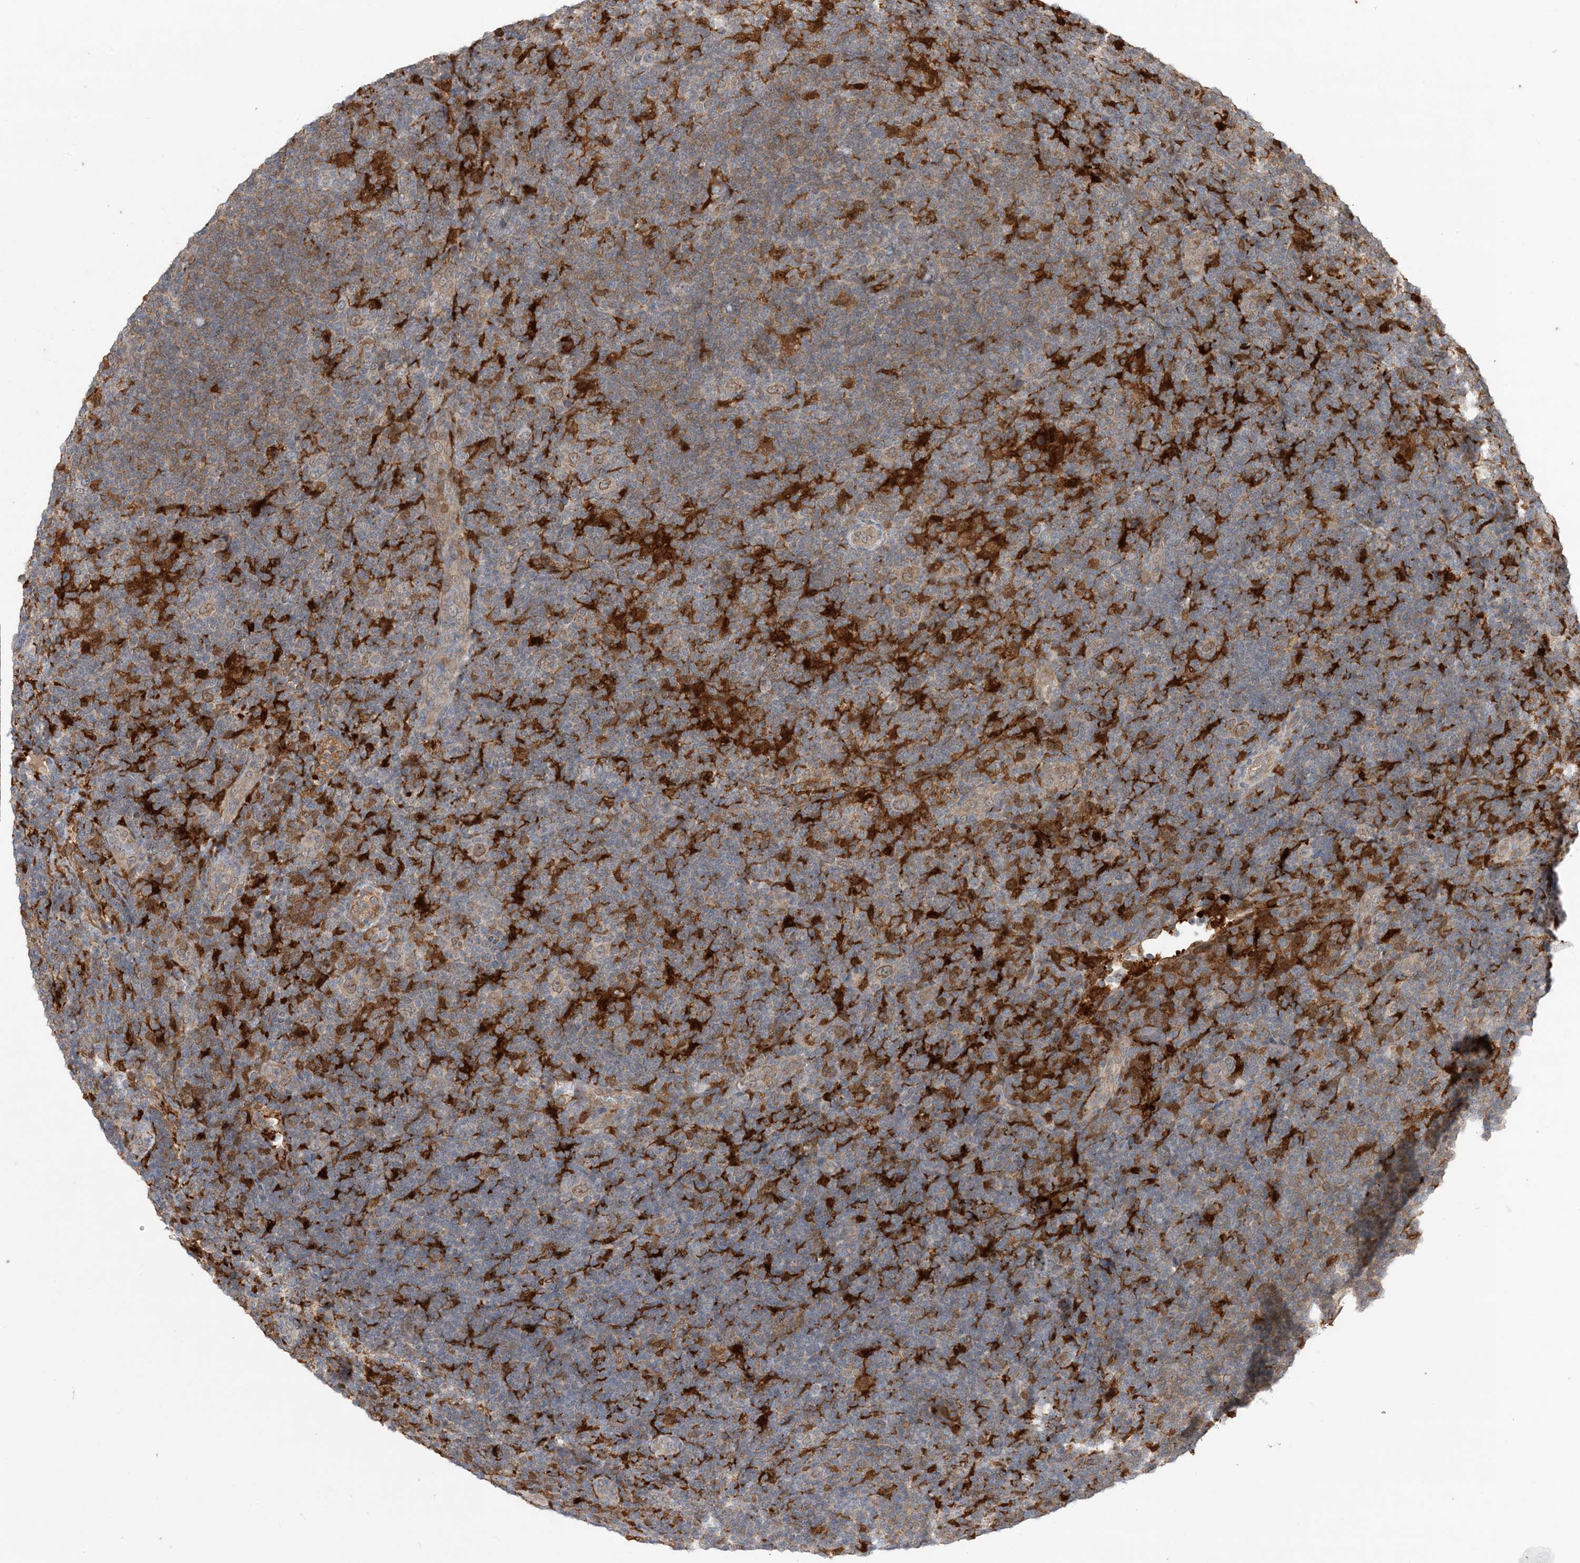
{"staining": {"intensity": "weak", "quantity": "25%-75%", "location": "cytoplasmic/membranous,nuclear"}, "tissue": "lymphoma", "cell_type": "Tumor cells", "image_type": "cancer", "snomed": [{"axis": "morphology", "description": "Hodgkin's disease, NOS"}, {"axis": "topography", "description": "Lymph node"}], "caption": "A brown stain highlights weak cytoplasmic/membranous and nuclear expression of a protein in lymphoma tumor cells. The staining was performed using DAB to visualize the protein expression in brown, while the nuclei were stained in blue with hematoxylin (Magnification: 20x).", "gene": "NAGK", "patient": {"sex": "female", "age": 57}}